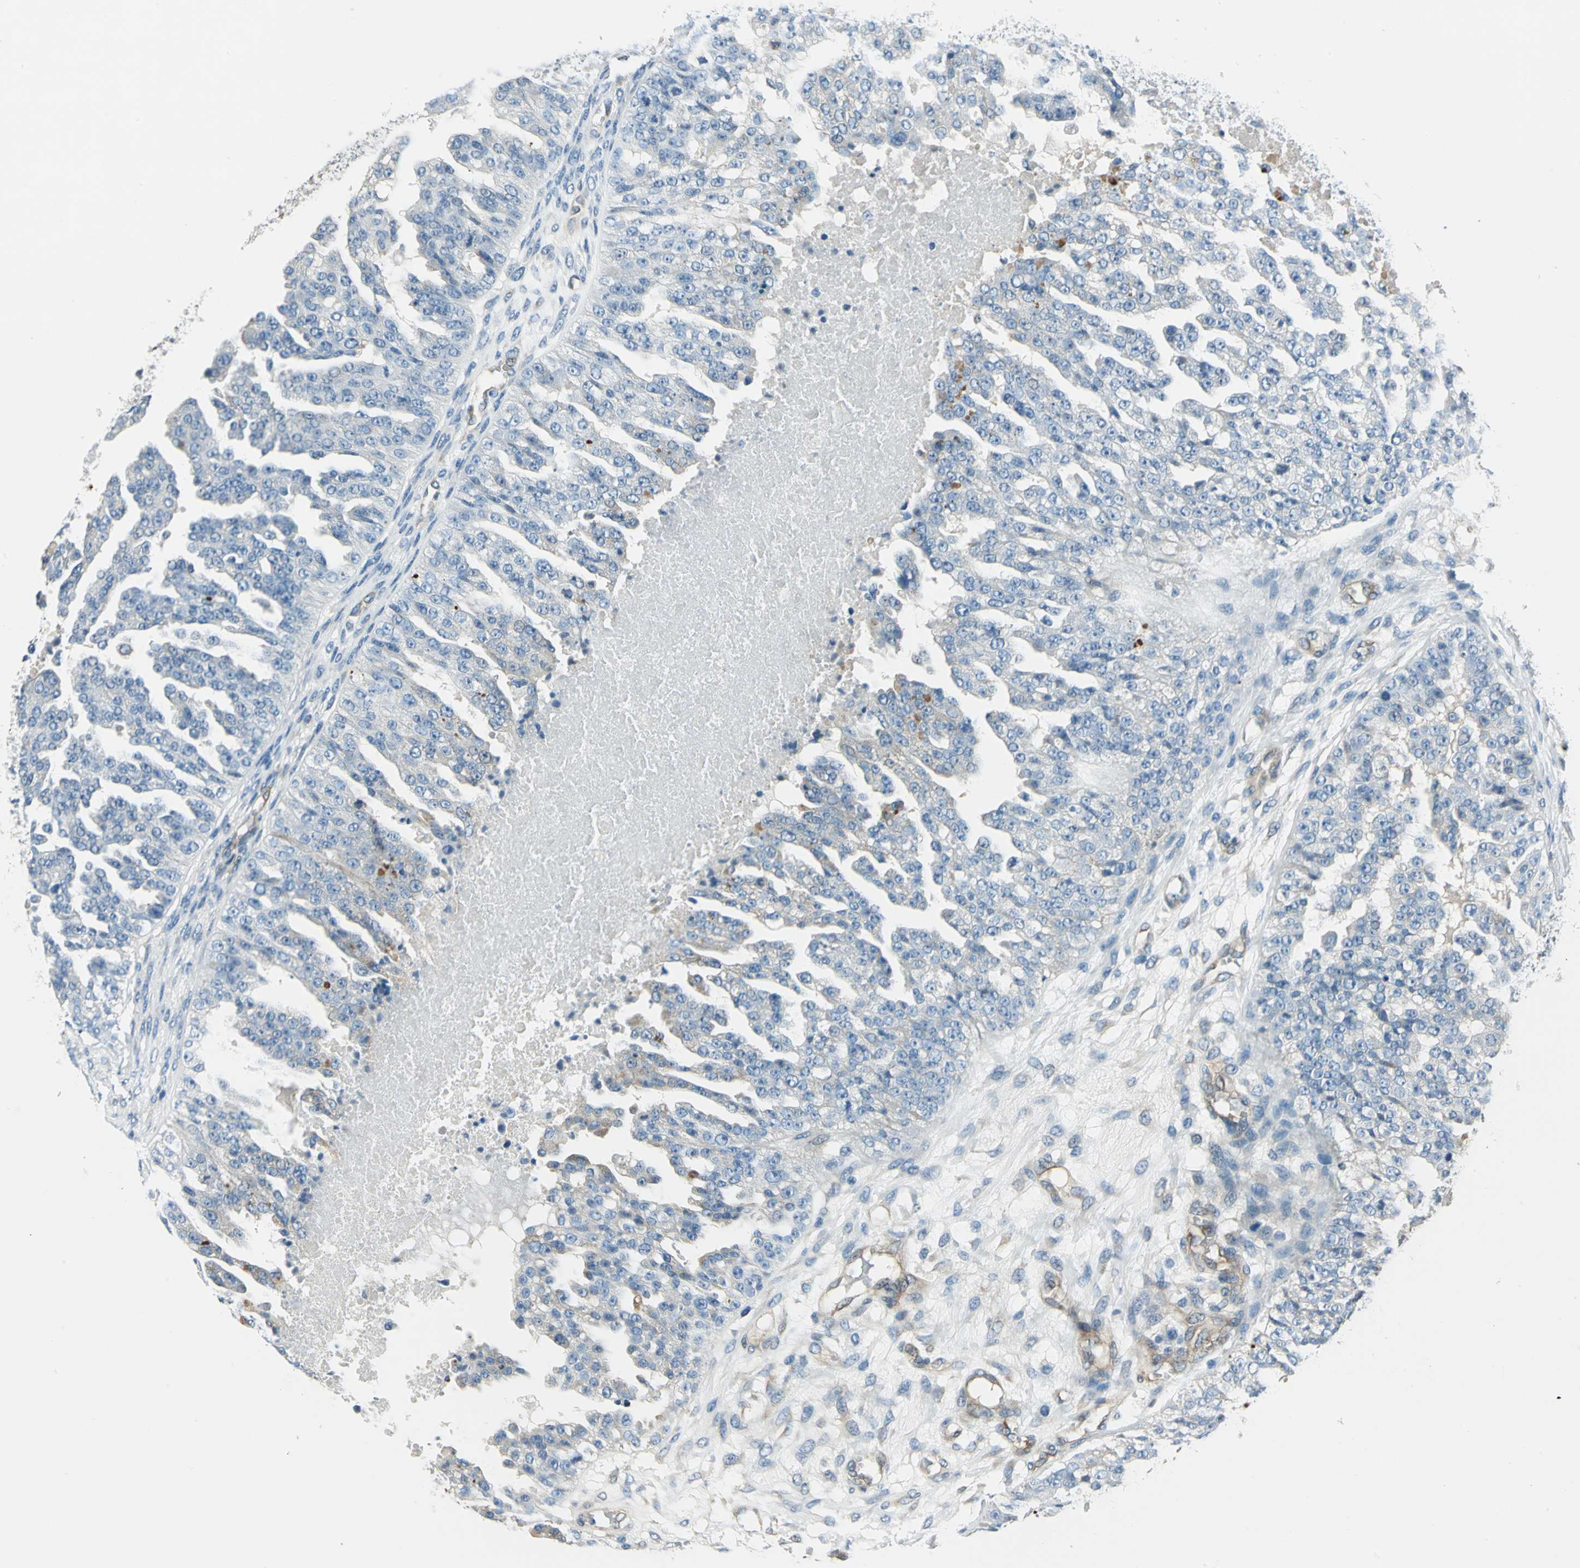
{"staining": {"intensity": "weak", "quantity": "<25%", "location": "cytoplasmic/membranous"}, "tissue": "ovarian cancer", "cell_type": "Tumor cells", "image_type": "cancer", "snomed": [{"axis": "morphology", "description": "Carcinoma, NOS"}, {"axis": "topography", "description": "Soft tissue"}, {"axis": "topography", "description": "Ovary"}], "caption": "A photomicrograph of ovarian carcinoma stained for a protein displays no brown staining in tumor cells.", "gene": "CDC42EP1", "patient": {"sex": "female", "age": 54}}